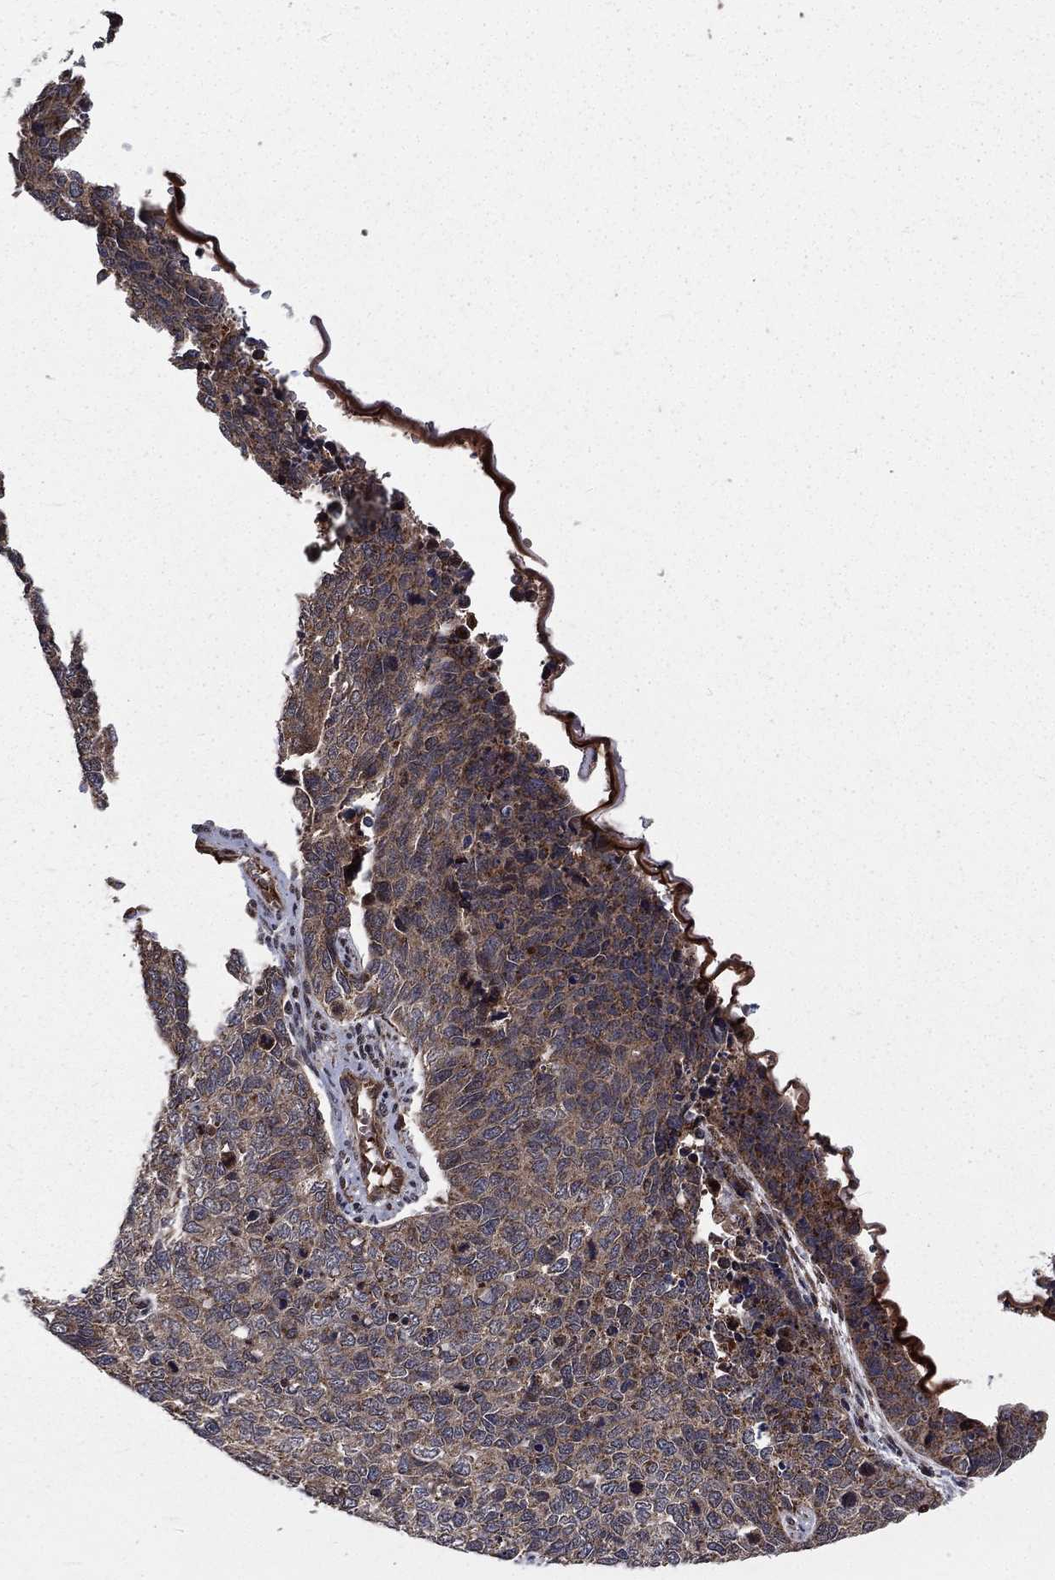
{"staining": {"intensity": "weak", "quantity": "25%-75%", "location": "cytoplasmic/membranous"}, "tissue": "cervical cancer", "cell_type": "Tumor cells", "image_type": "cancer", "snomed": [{"axis": "morphology", "description": "Squamous cell carcinoma, NOS"}, {"axis": "topography", "description": "Cervix"}], "caption": "High-power microscopy captured an IHC image of squamous cell carcinoma (cervical), revealing weak cytoplasmic/membranous staining in about 25%-75% of tumor cells. (Brightfield microscopy of DAB IHC at high magnification).", "gene": "LENG8", "patient": {"sex": "female", "age": 63}}